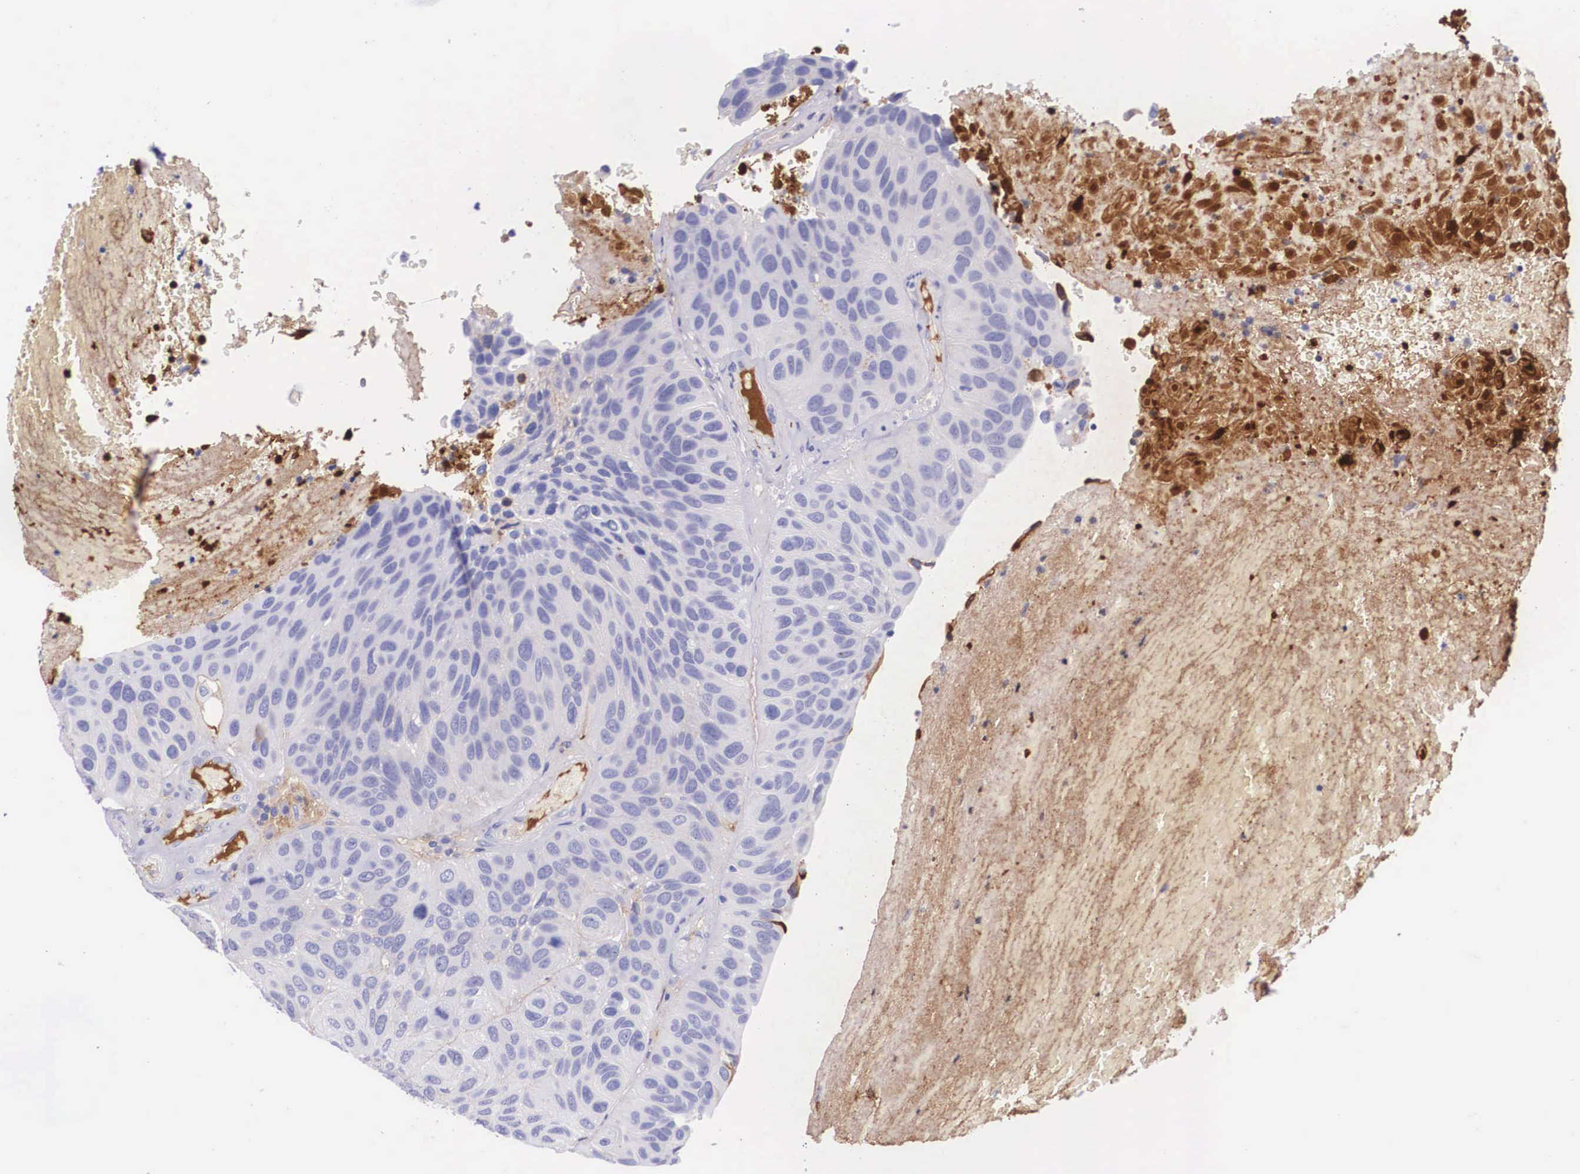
{"staining": {"intensity": "negative", "quantity": "none", "location": "none"}, "tissue": "urothelial cancer", "cell_type": "Tumor cells", "image_type": "cancer", "snomed": [{"axis": "morphology", "description": "Urothelial carcinoma, High grade"}, {"axis": "topography", "description": "Urinary bladder"}], "caption": "IHC micrograph of high-grade urothelial carcinoma stained for a protein (brown), which demonstrates no positivity in tumor cells.", "gene": "PLG", "patient": {"sex": "male", "age": 66}}